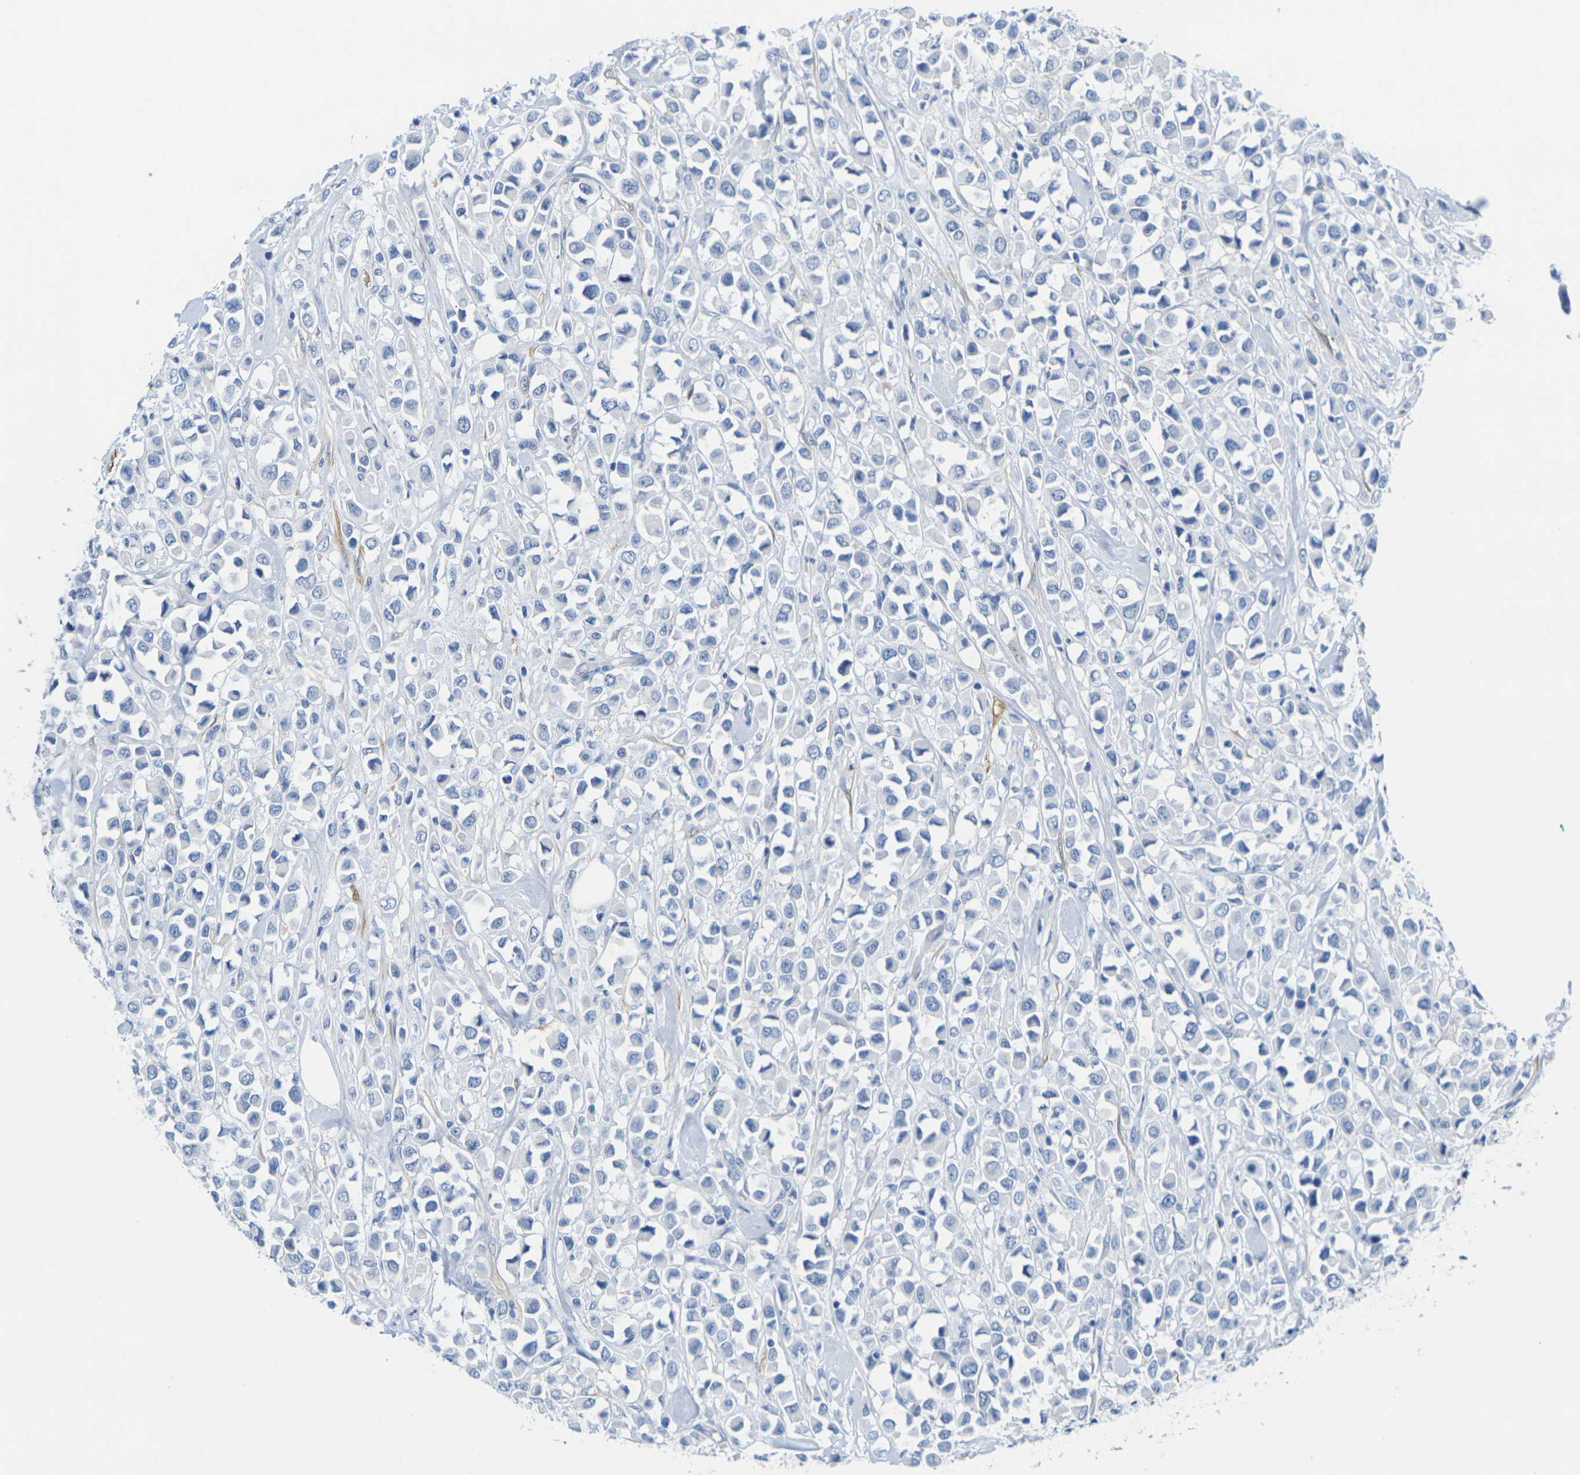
{"staining": {"intensity": "negative", "quantity": "none", "location": "none"}, "tissue": "breast cancer", "cell_type": "Tumor cells", "image_type": "cancer", "snomed": [{"axis": "morphology", "description": "Duct carcinoma"}, {"axis": "topography", "description": "Breast"}], "caption": "Protein analysis of breast cancer (intraductal carcinoma) exhibits no significant staining in tumor cells. (DAB immunohistochemistry (IHC) with hematoxylin counter stain).", "gene": "CNN1", "patient": {"sex": "female", "age": 61}}